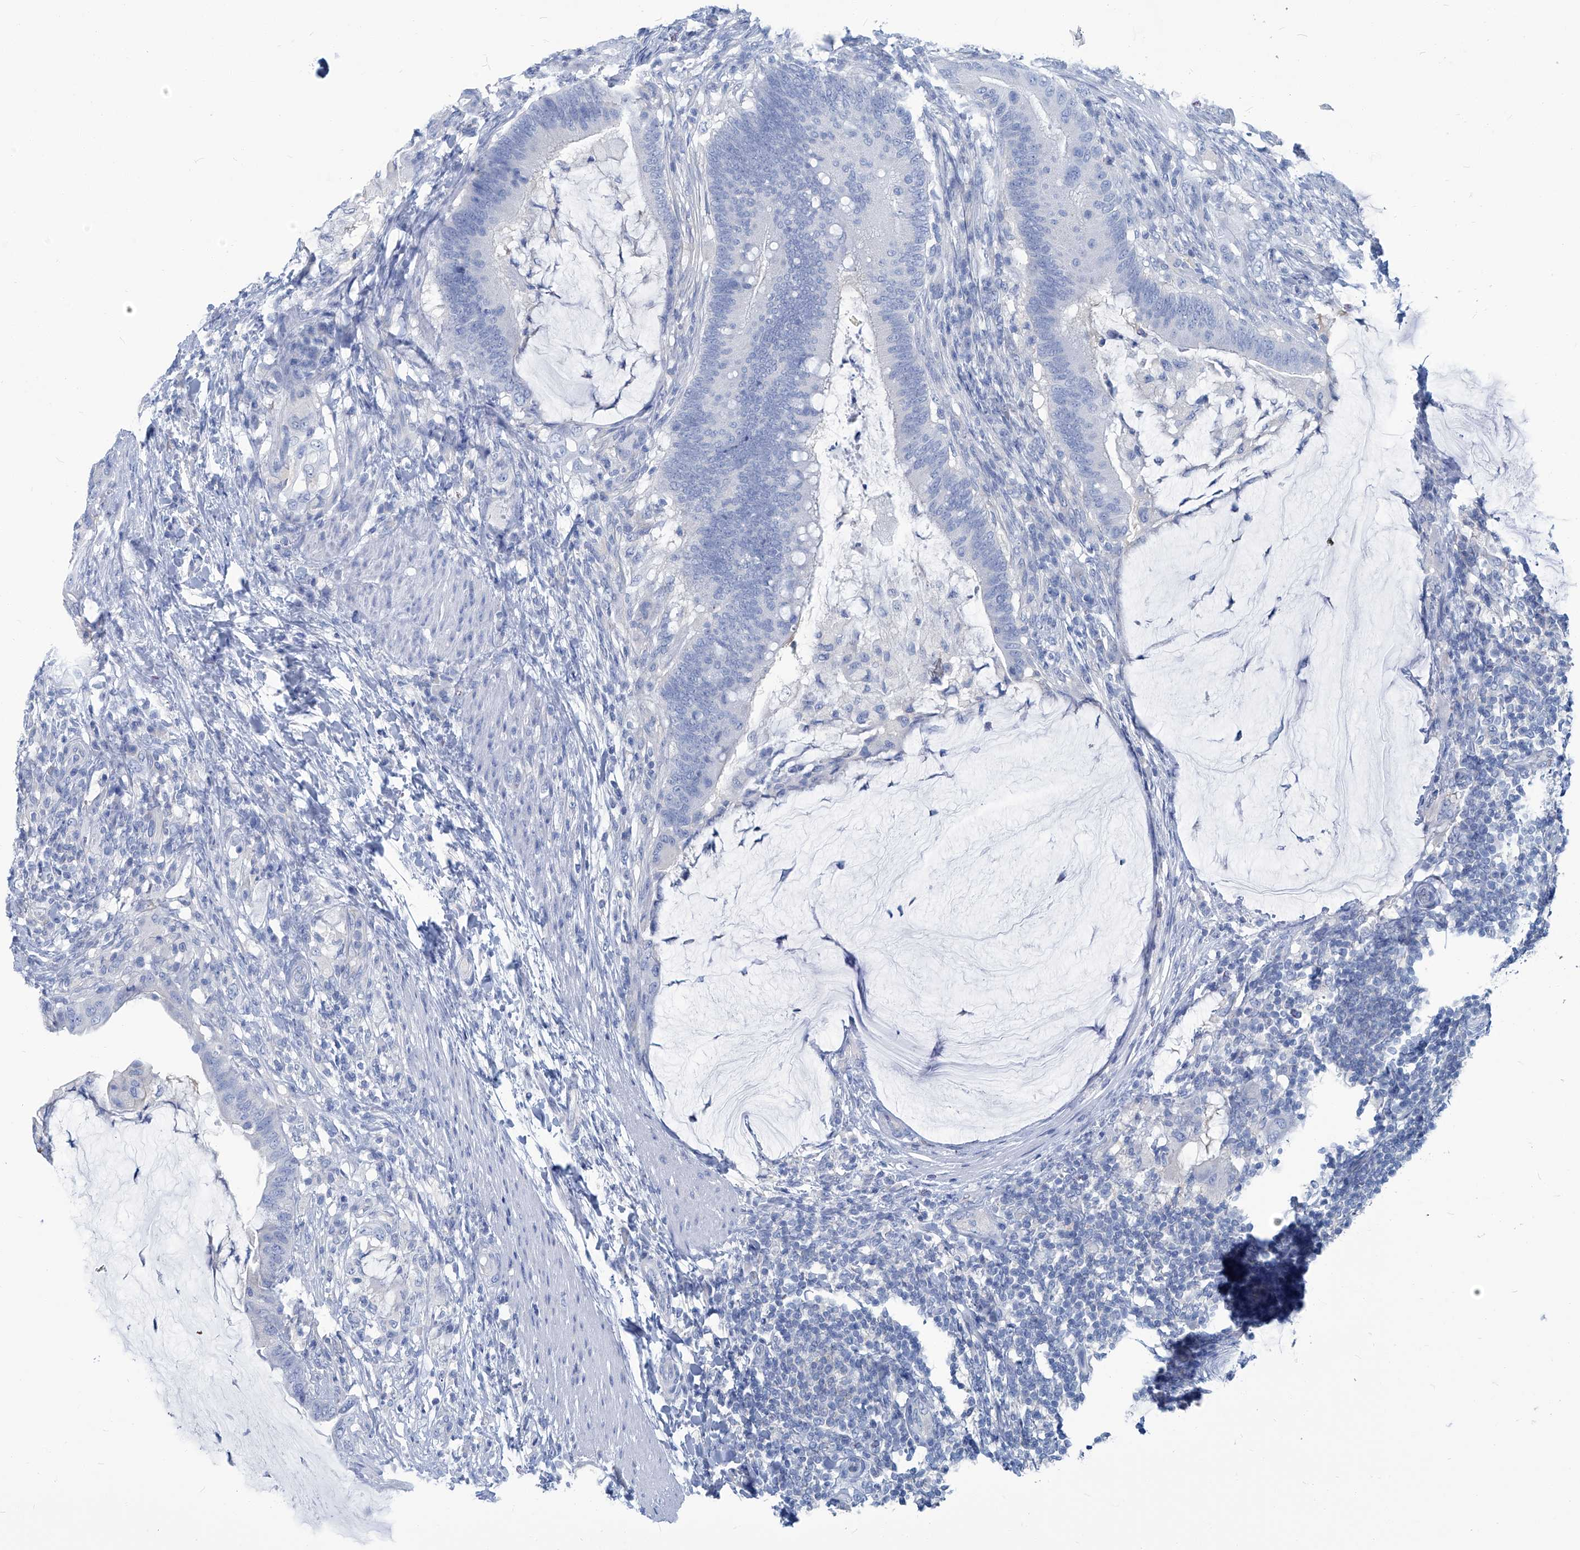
{"staining": {"intensity": "negative", "quantity": "none", "location": "none"}, "tissue": "colorectal cancer", "cell_type": "Tumor cells", "image_type": "cancer", "snomed": [{"axis": "morphology", "description": "Adenocarcinoma, NOS"}, {"axis": "topography", "description": "Colon"}], "caption": "Image shows no significant protein expression in tumor cells of colorectal cancer. The staining was performed using DAB (3,3'-diaminobenzidine) to visualize the protein expression in brown, while the nuclei were stained in blue with hematoxylin (Magnification: 20x).", "gene": "PFKL", "patient": {"sex": "female", "age": 66}}